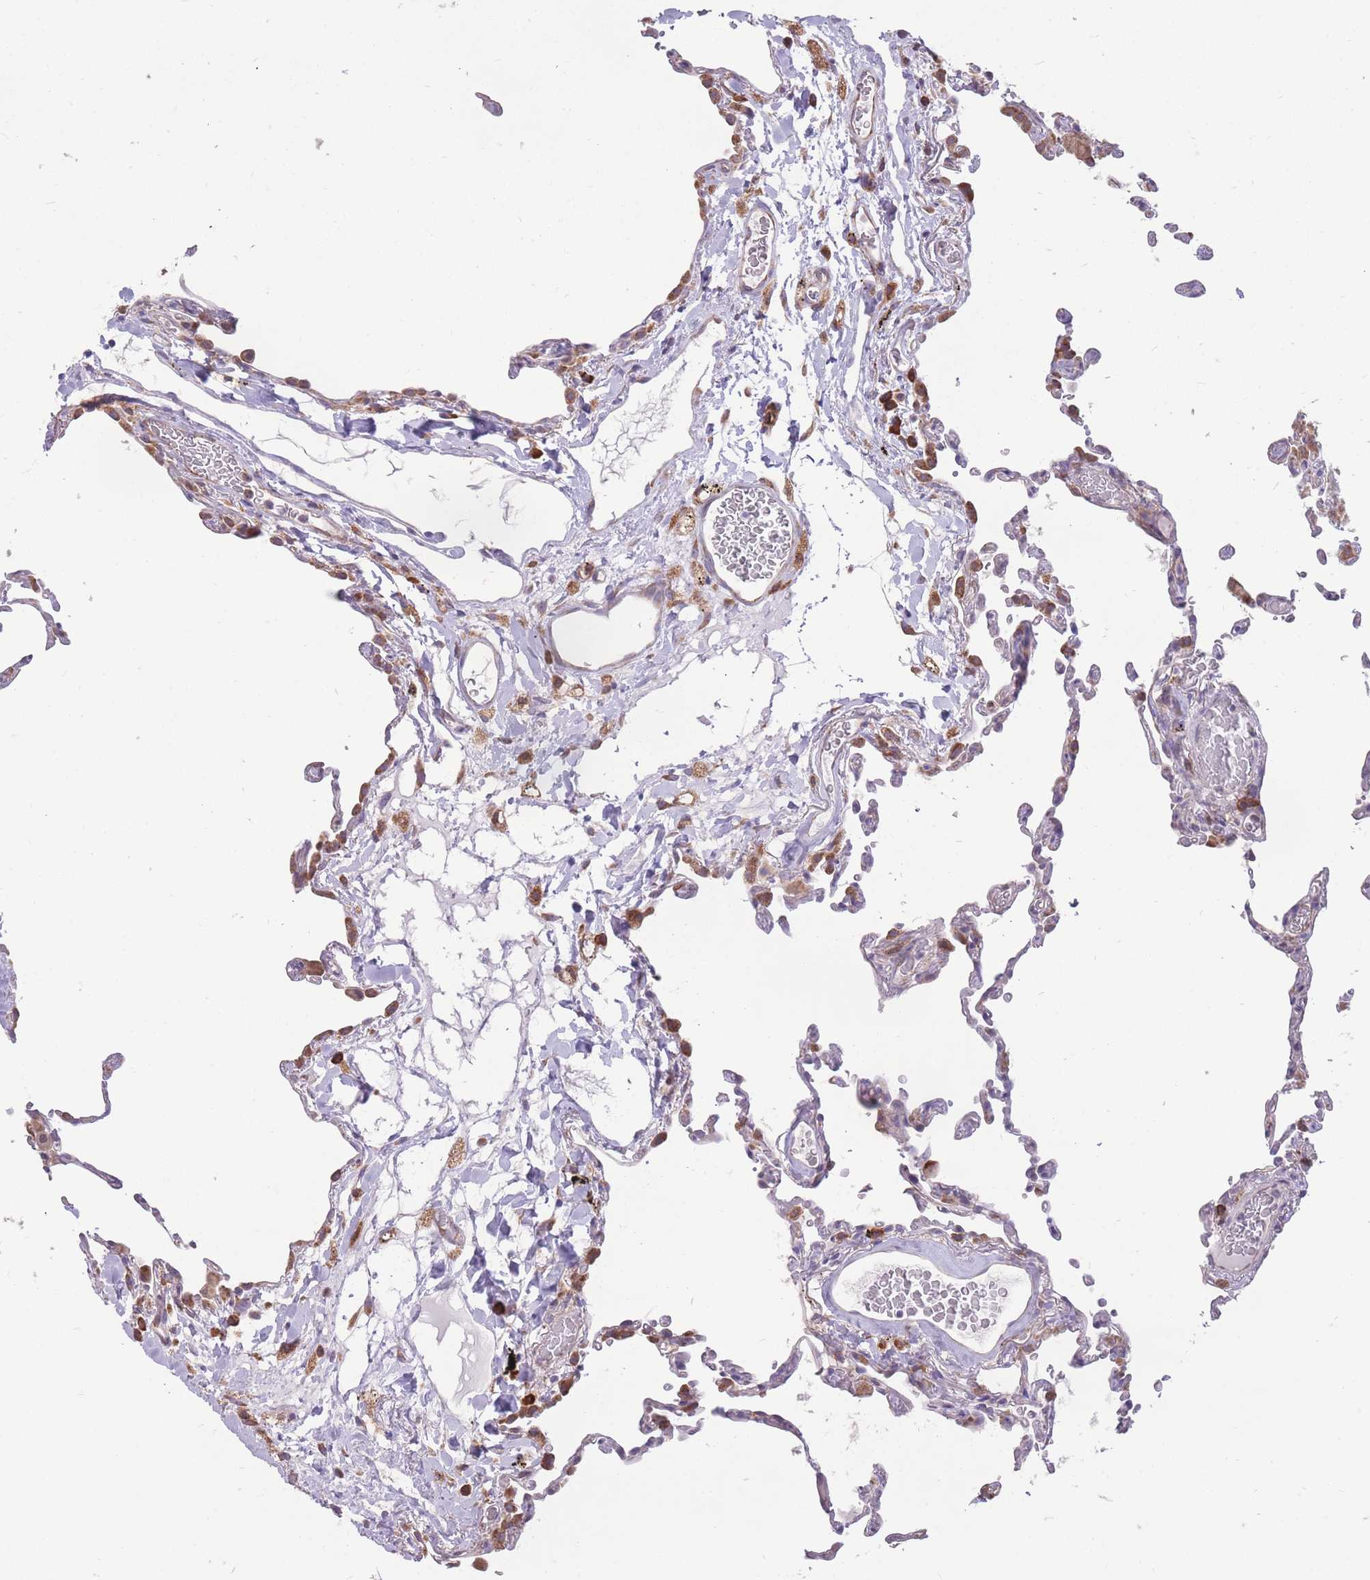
{"staining": {"intensity": "moderate", "quantity": "<25%", "location": "cytoplasmic/membranous"}, "tissue": "lung", "cell_type": "Alveolar cells", "image_type": "normal", "snomed": [{"axis": "morphology", "description": "Normal tissue, NOS"}, {"axis": "topography", "description": "Lung"}], "caption": "DAB immunohistochemical staining of unremarkable lung displays moderate cytoplasmic/membranous protein positivity in about <25% of alveolar cells.", "gene": "TRAPPC5", "patient": {"sex": "female", "age": 57}}